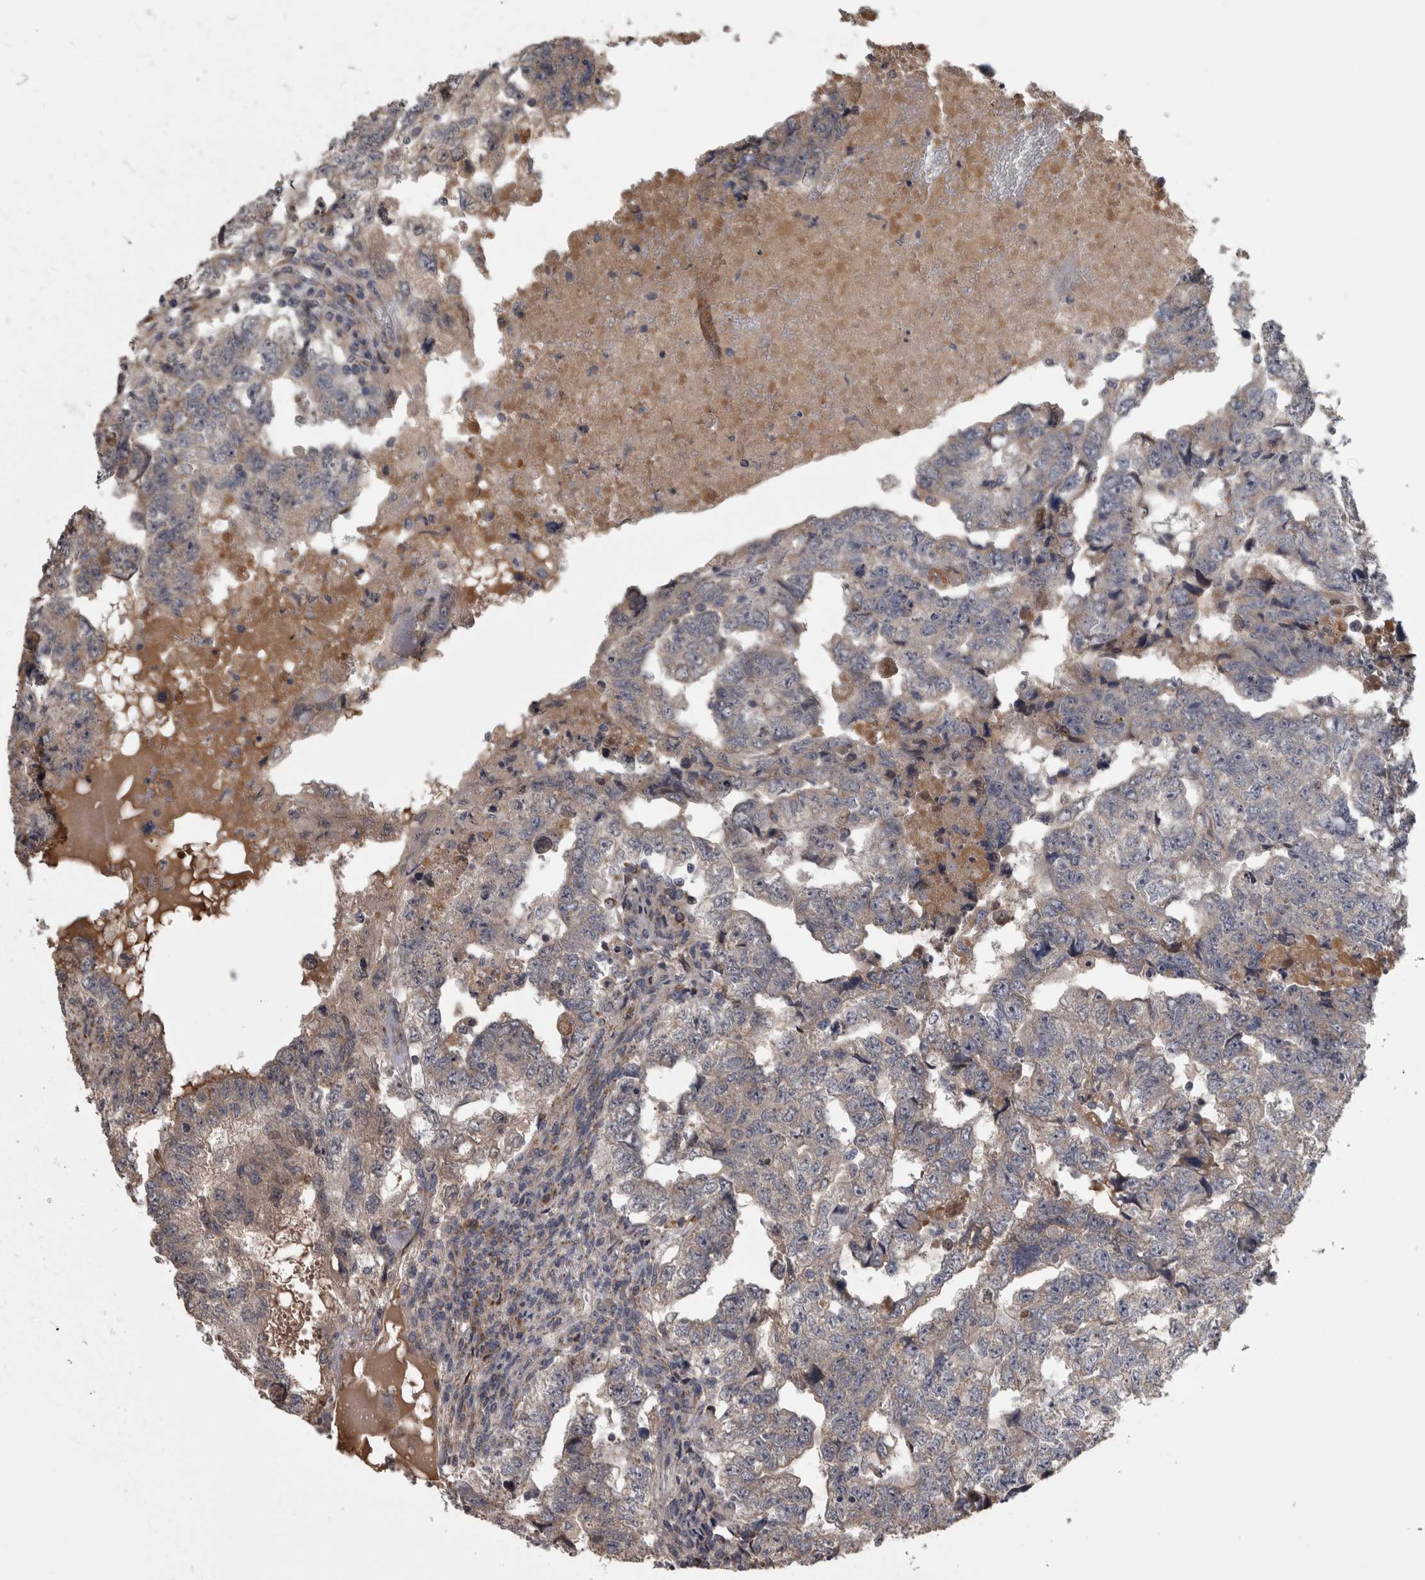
{"staining": {"intensity": "negative", "quantity": "none", "location": "none"}, "tissue": "testis cancer", "cell_type": "Tumor cells", "image_type": "cancer", "snomed": [{"axis": "morphology", "description": "Carcinoma, Embryonal, NOS"}, {"axis": "topography", "description": "Testis"}], "caption": "A histopathology image of human embryonal carcinoma (testis) is negative for staining in tumor cells. The staining is performed using DAB brown chromogen with nuclei counter-stained in using hematoxylin.", "gene": "DBT", "patient": {"sex": "male", "age": 36}}